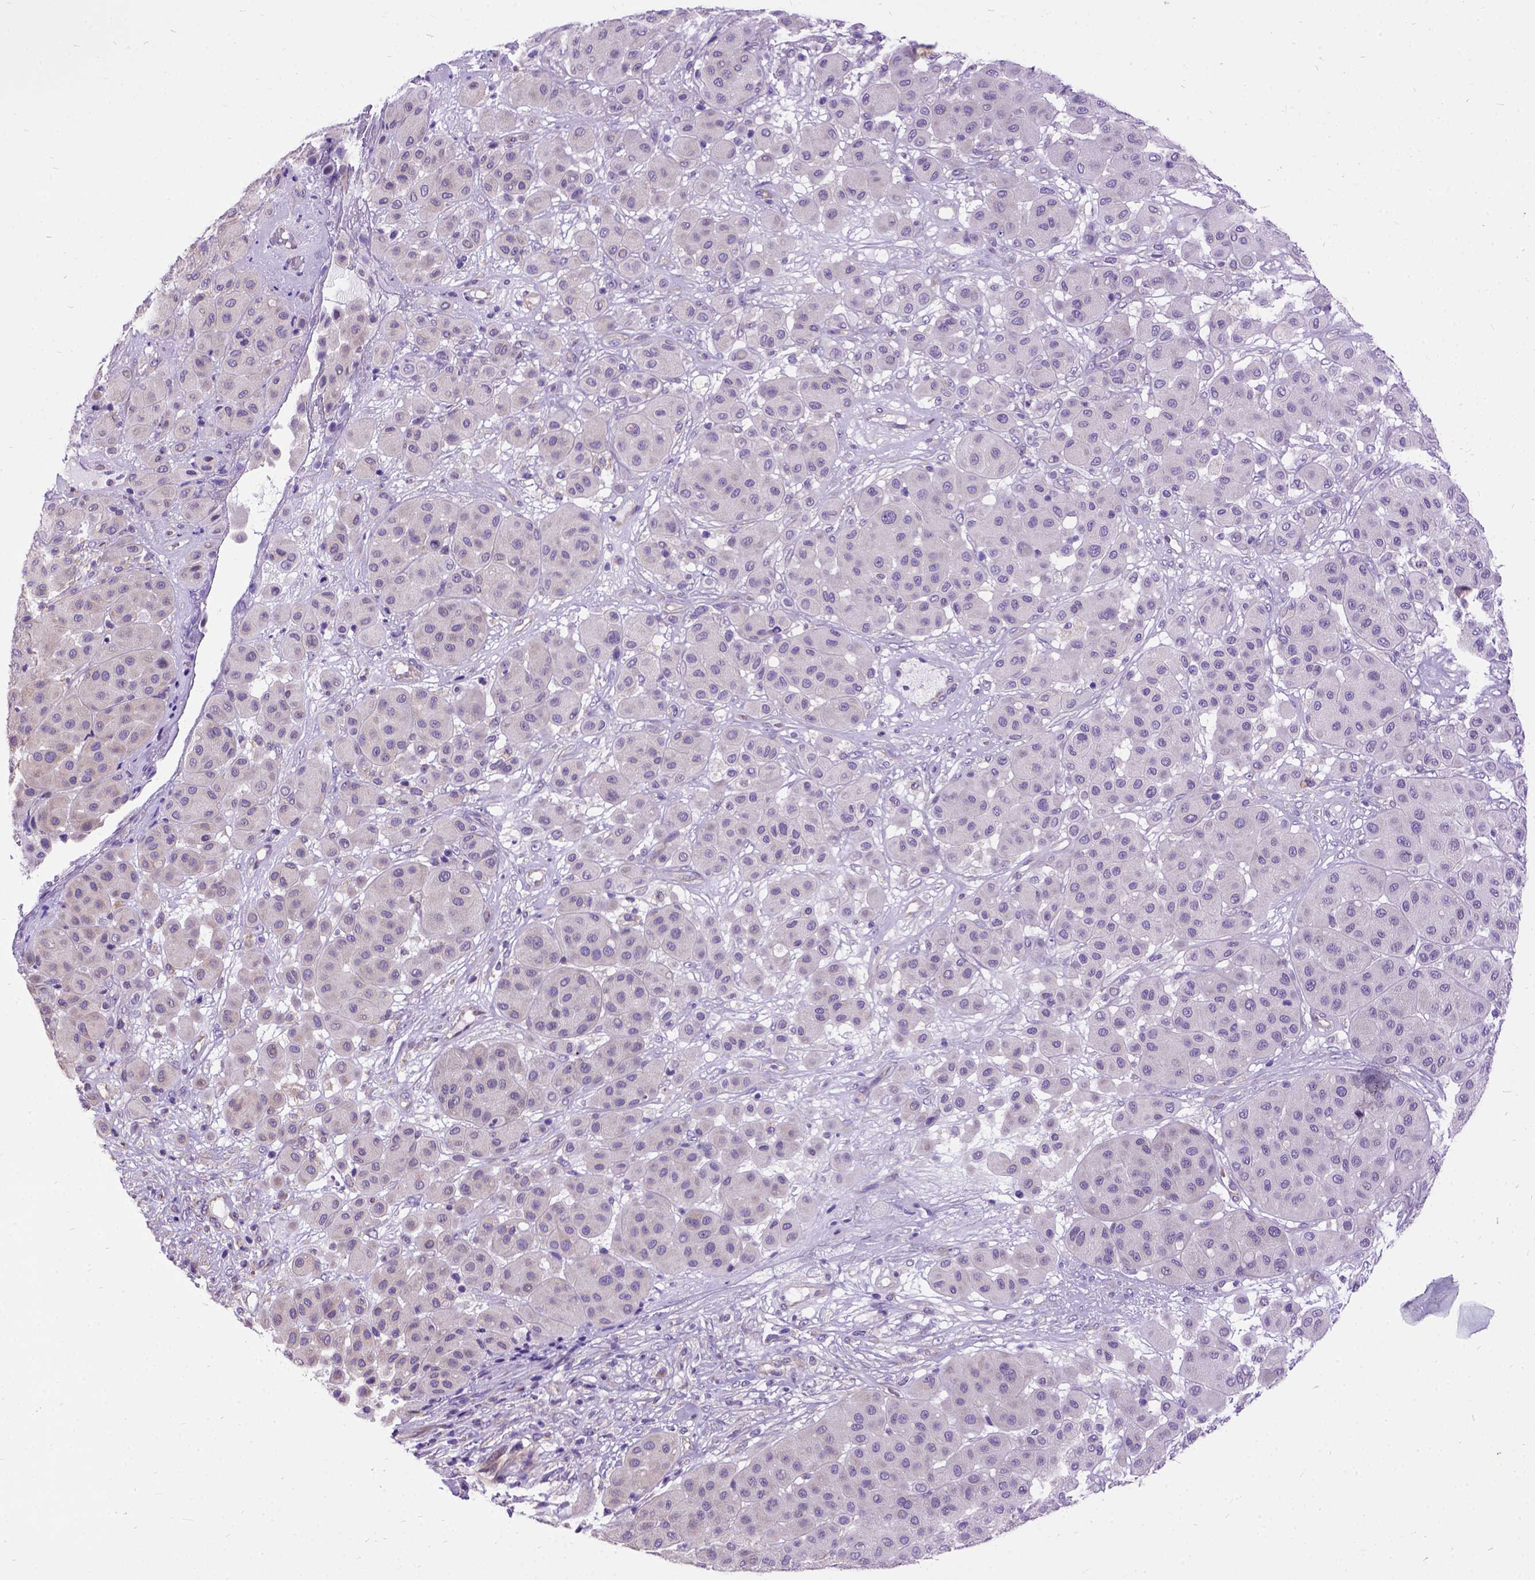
{"staining": {"intensity": "negative", "quantity": "none", "location": "none"}, "tissue": "melanoma", "cell_type": "Tumor cells", "image_type": "cancer", "snomed": [{"axis": "morphology", "description": "Malignant melanoma, Metastatic site"}, {"axis": "topography", "description": "Smooth muscle"}], "caption": "Melanoma was stained to show a protein in brown. There is no significant expression in tumor cells. The staining is performed using DAB brown chromogen with nuclei counter-stained in using hematoxylin.", "gene": "CFAP54", "patient": {"sex": "male", "age": 41}}